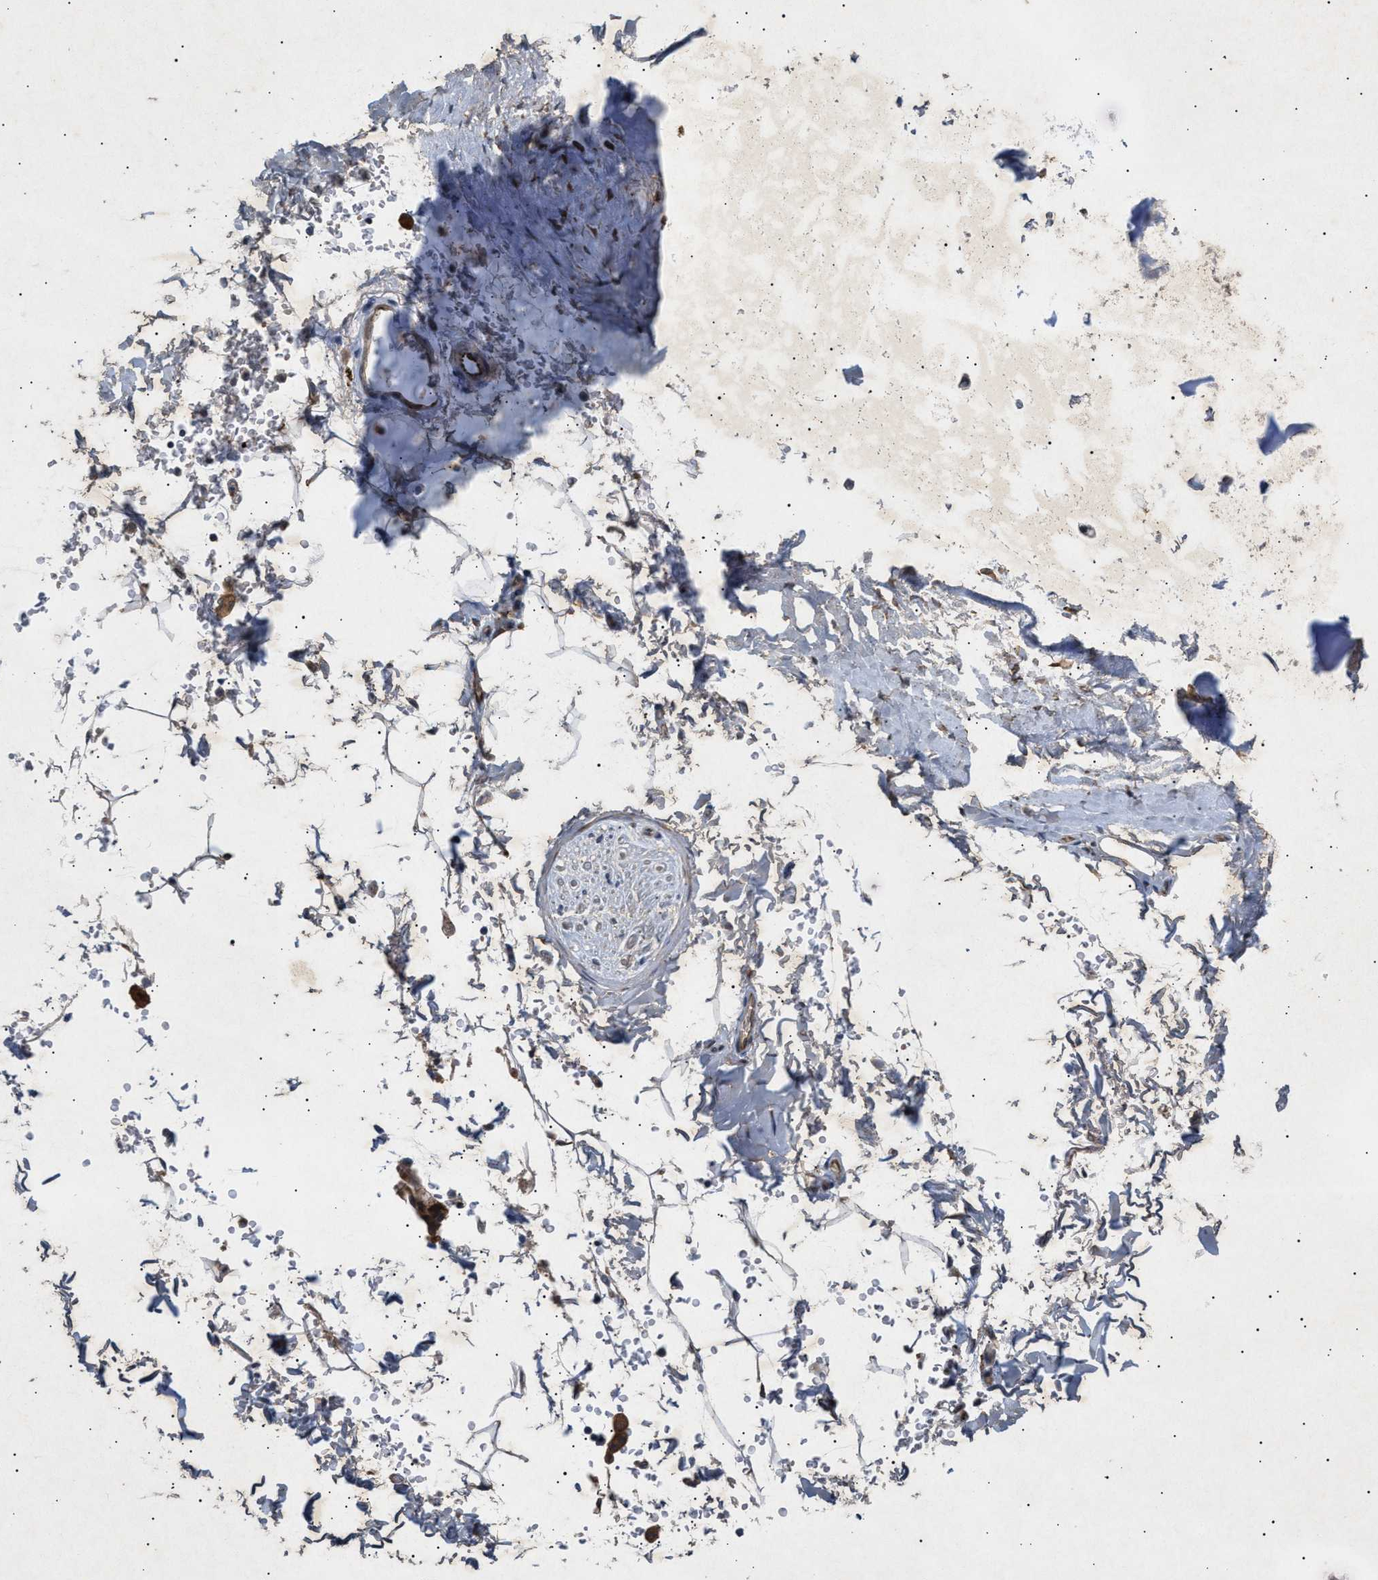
{"staining": {"intensity": "moderate", "quantity": "25%-75%", "location": "cytoplasmic/membranous"}, "tissue": "adipose tissue", "cell_type": "Adipocytes", "image_type": "normal", "snomed": [{"axis": "morphology", "description": "Normal tissue, NOS"}, {"axis": "topography", "description": "Cartilage tissue"}, {"axis": "topography", "description": "Bronchus"}], "caption": "There is medium levels of moderate cytoplasmic/membranous staining in adipocytes of normal adipose tissue, as demonstrated by immunohistochemical staining (brown color).", "gene": "SIRT5", "patient": {"sex": "female", "age": 73}}